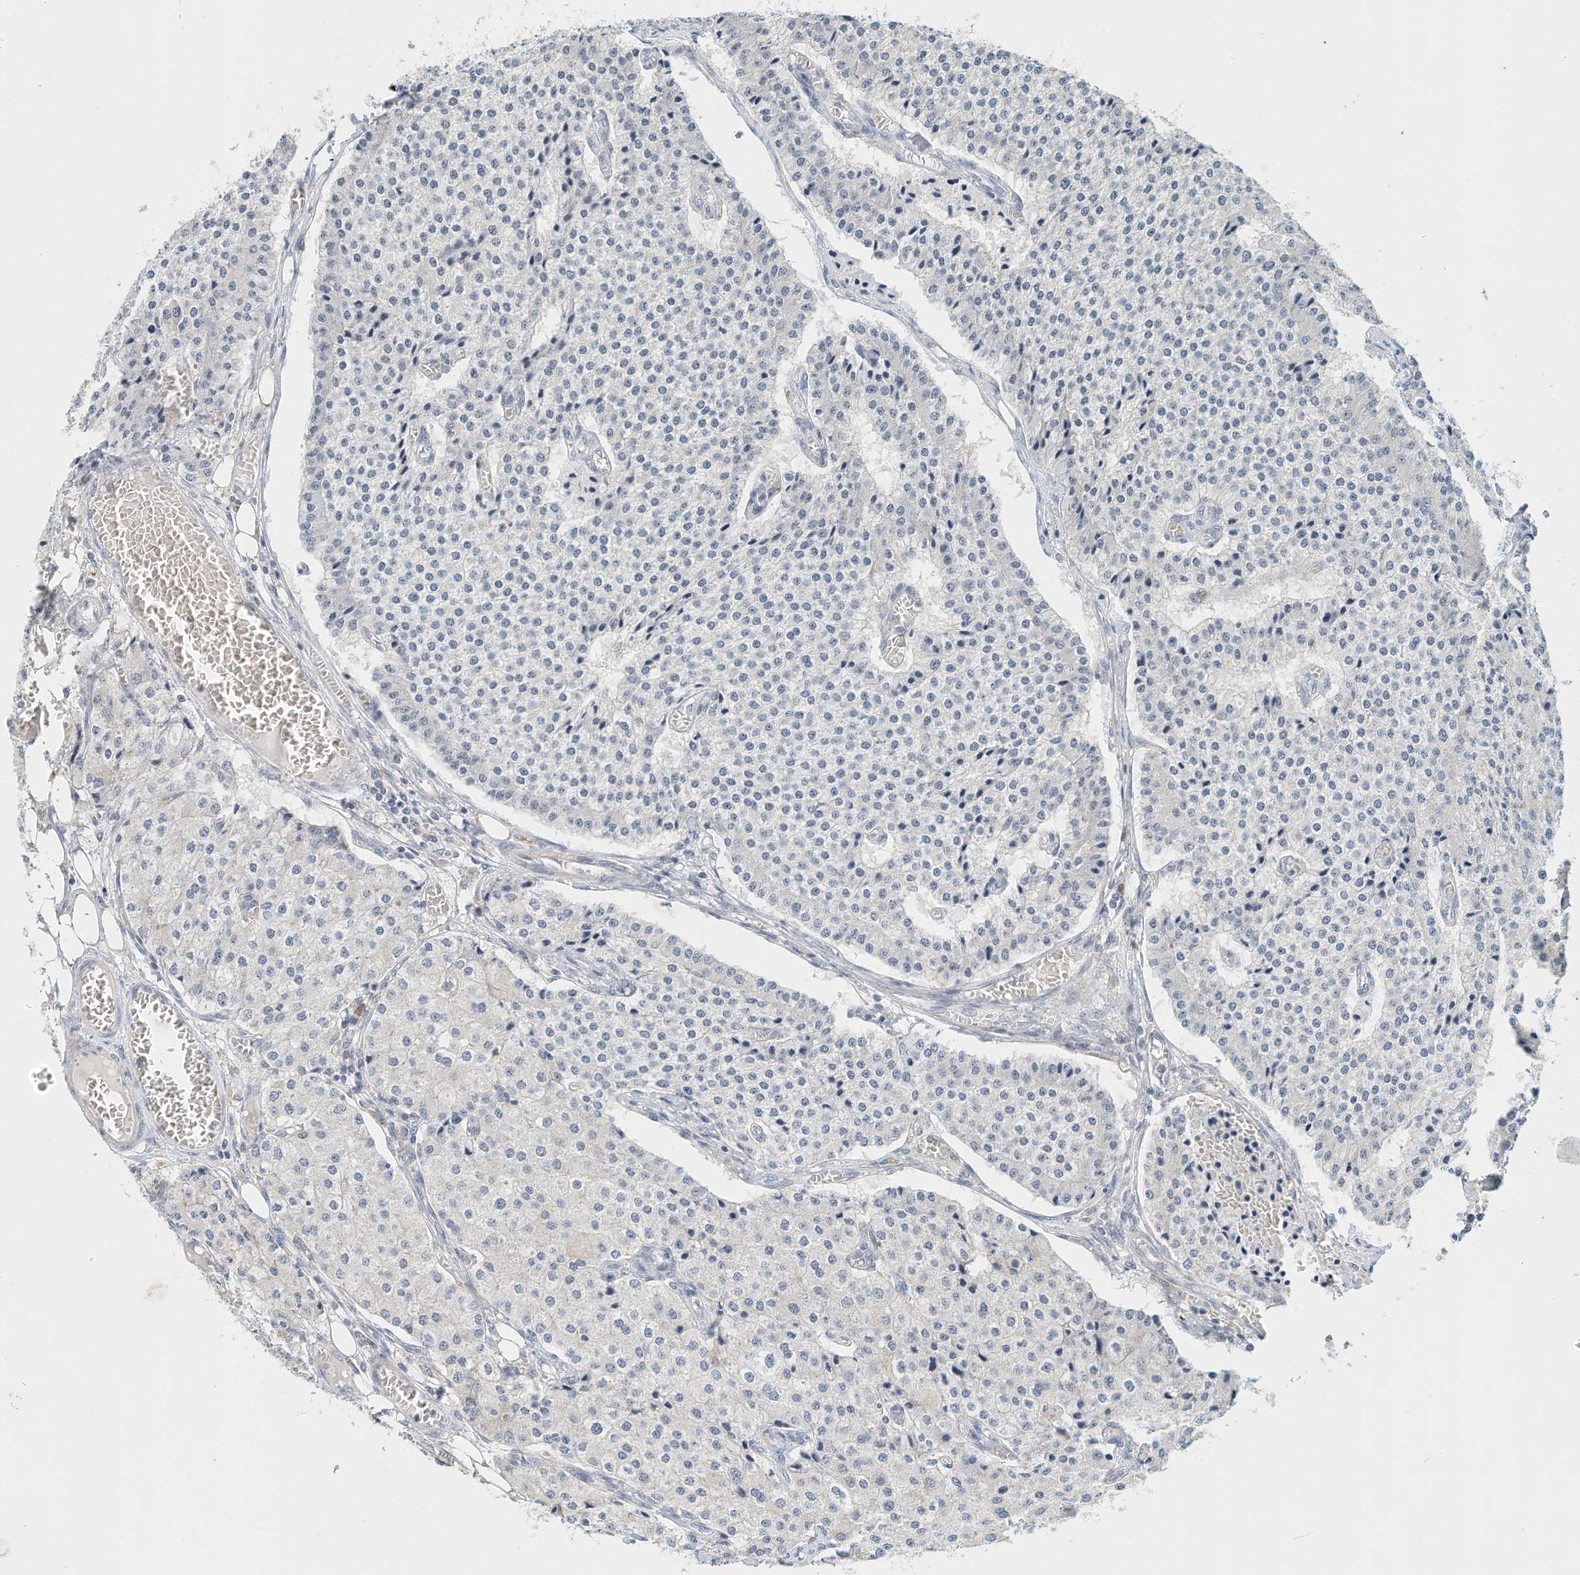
{"staining": {"intensity": "negative", "quantity": "none", "location": "none"}, "tissue": "carcinoid", "cell_type": "Tumor cells", "image_type": "cancer", "snomed": [{"axis": "morphology", "description": "Carcinoid, malignant, NOS"}, {"axis": "topography", "description": "Colon"}], "caption": "Histopathology image shows no protein positivity in tumor cells of carcinoid tissue.", "gene": "MICAL1", "patient": {"sex": "female", "age": 52}}